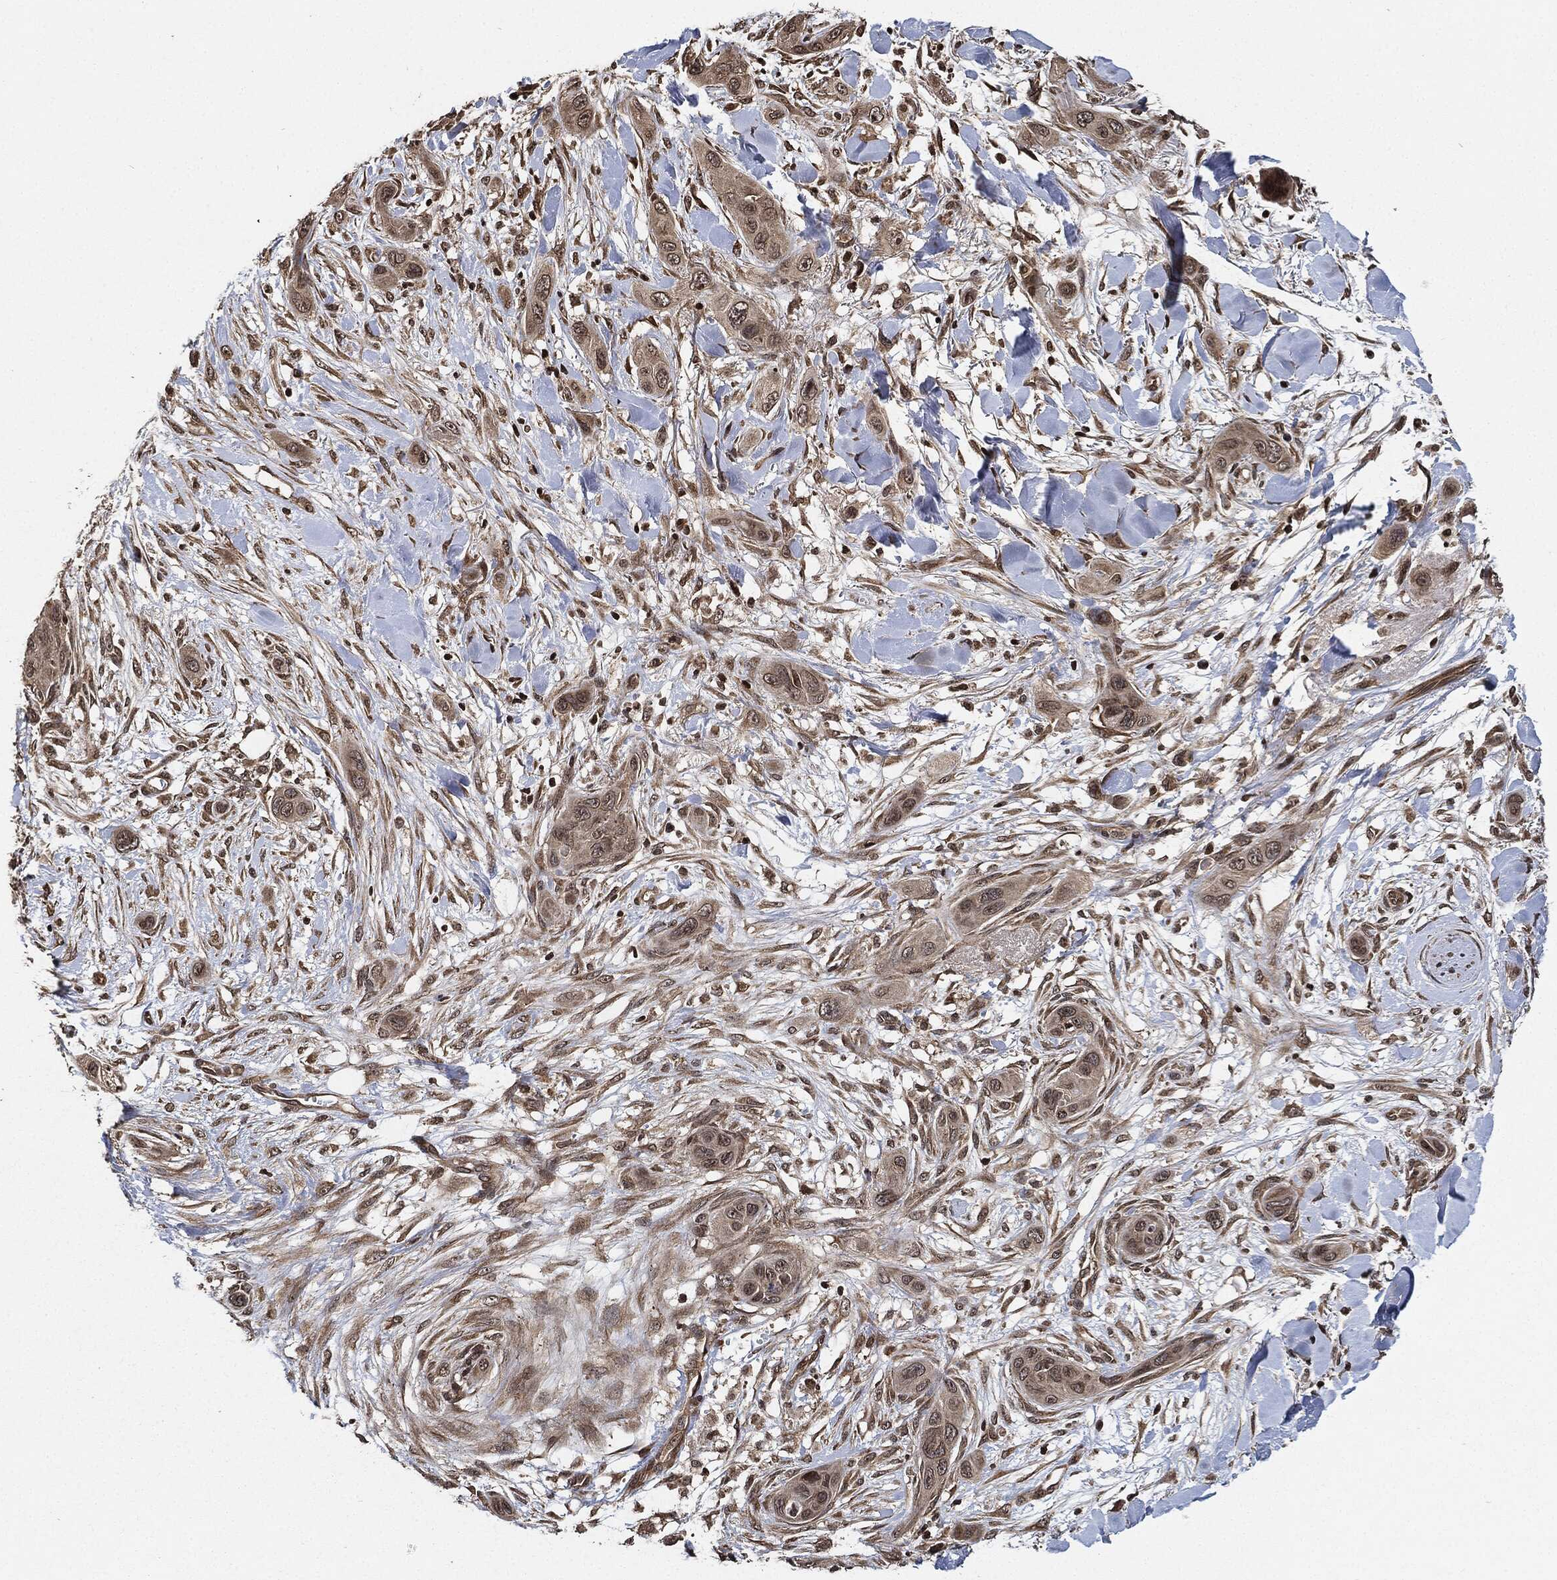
{"staining": {"intensity": "negative", "quantity": "none", "location": "none"}, "tissue": "skin cancer", "cell_type": "Tumor cells", "image_type": "cancer", "snomed": [{"axis": "morphology", "description": "Squamous cell carcinoma, NOS"}, {"axis": "topography", "description": "Skin"}], "caption": "Human skin cancer stained for a protein using immunohistochemistry reveals no staining in tumor cells.", "gene": "PDK1", "patient": {"sex": "male", "age": 78}}